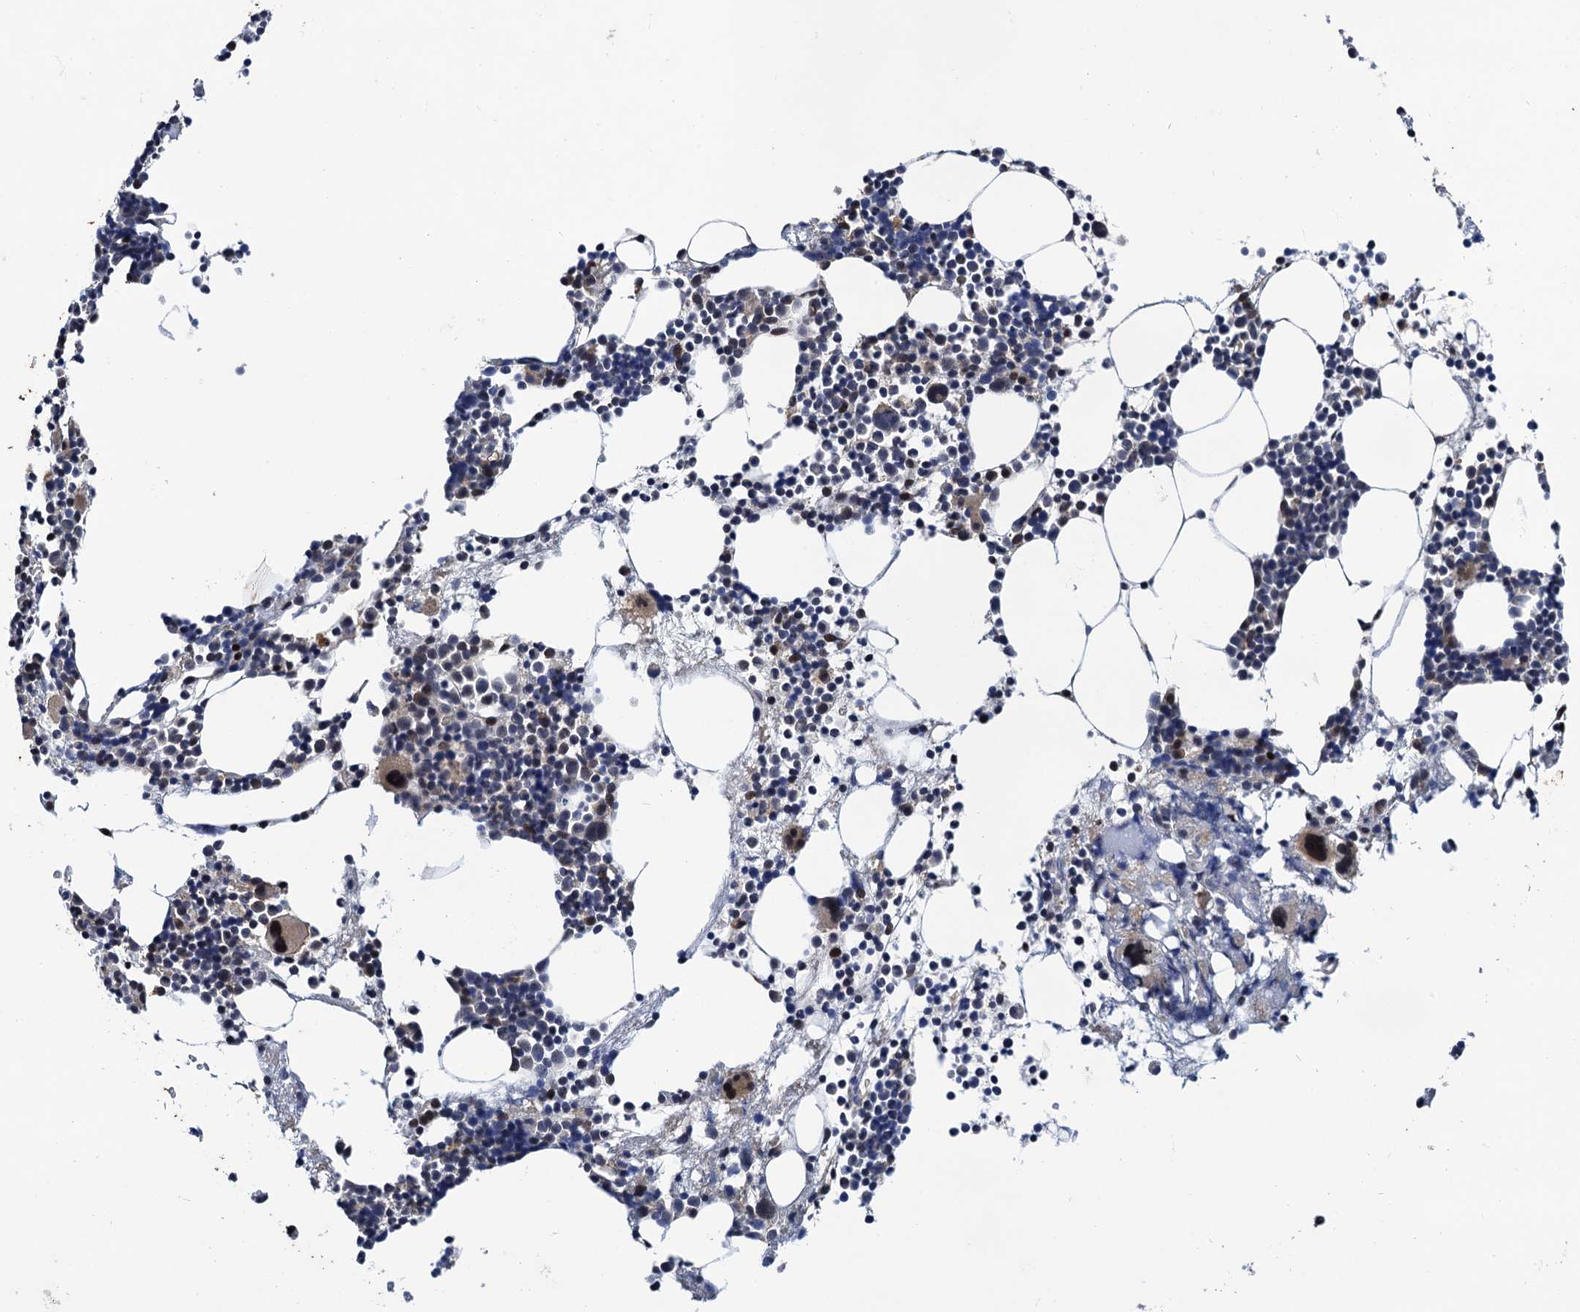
{"staining": {"intensity": "weak", "quantity": "<25%", "location": "cytoplasmic/membranous,nuclear"}, "tissue": "bone marrow", "cell_type": "Hematopoietic cells", "image_type": "normal", "snomed": [{"axis": "morphology", "description": "Normal tissue, NOS"}, {"axis": "topography", "description": "Bone marrow"}], "caption": "Bone marrow stained for a protein using IHC displays no expression hematopoietic cells.", "gene": "NAA16", "patient": {"sex": "female", "age": 52}}